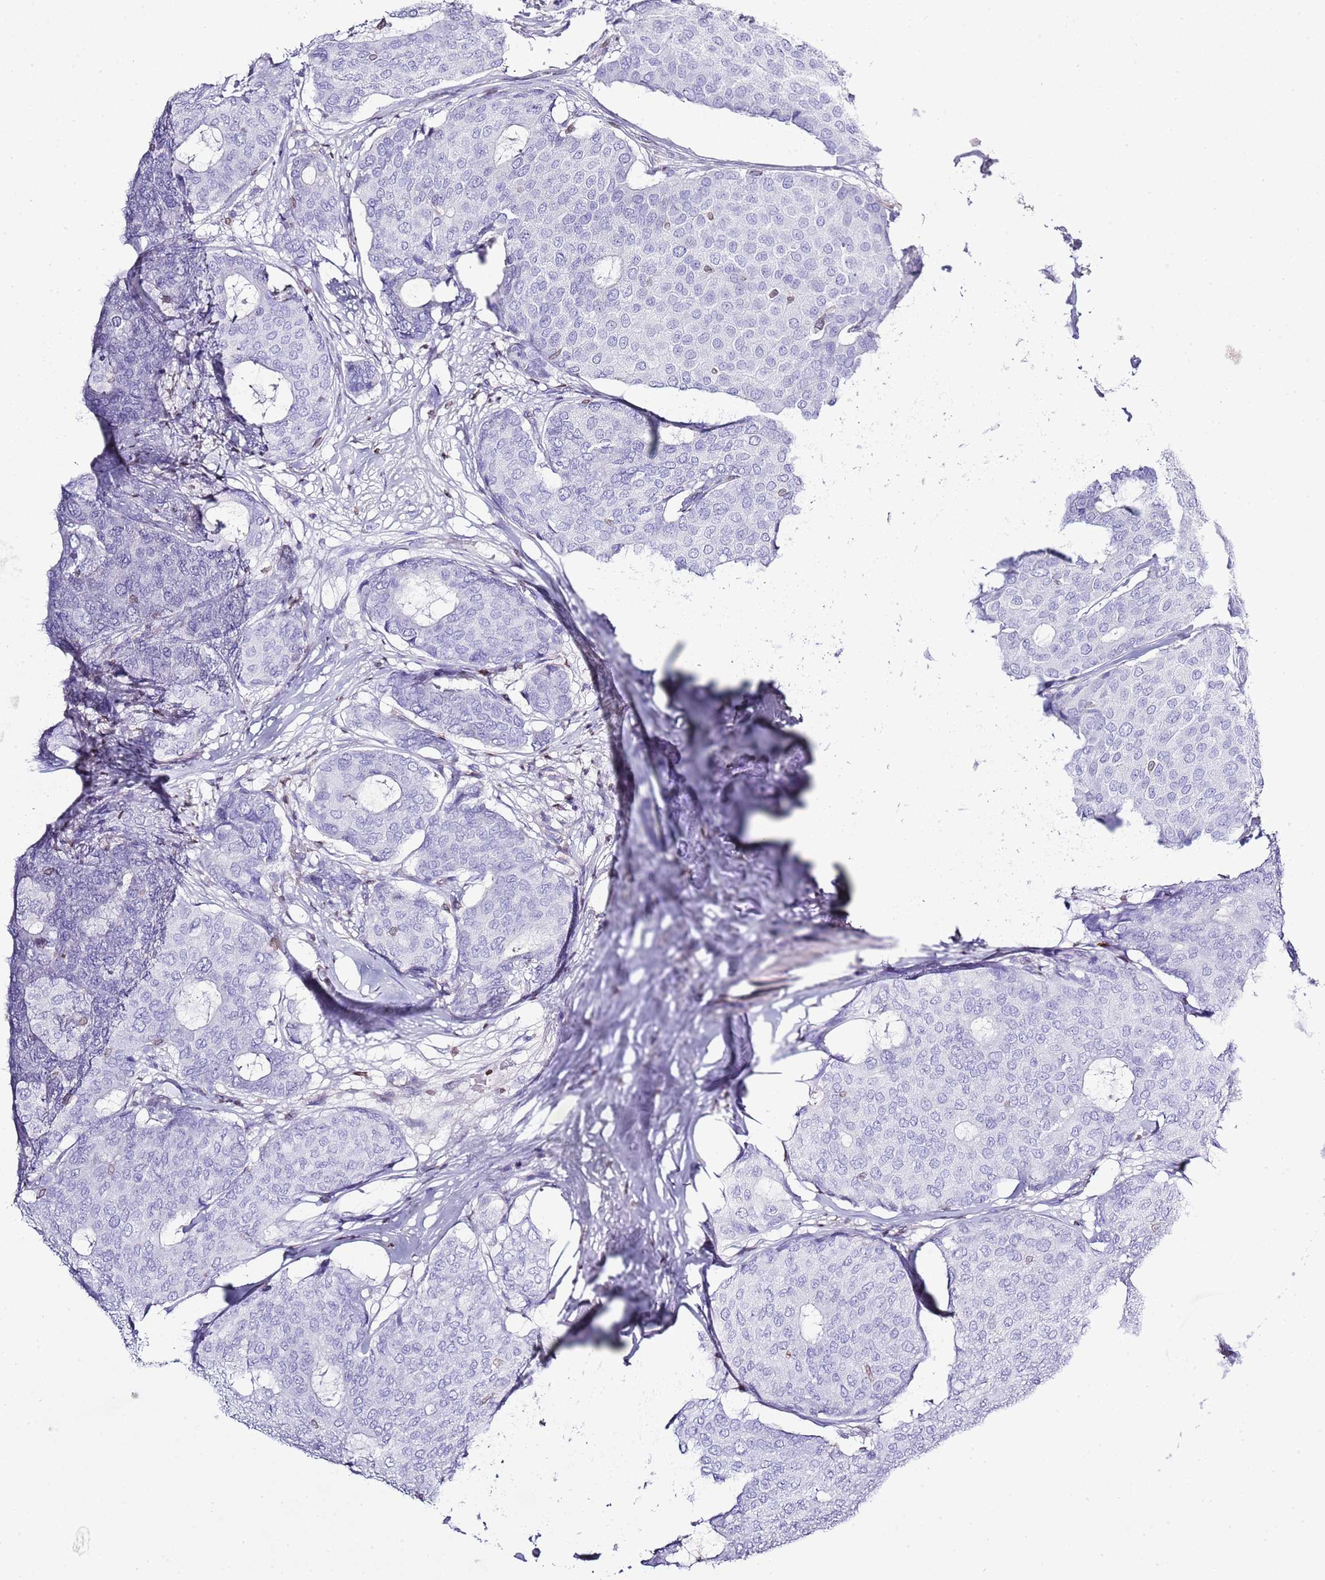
{"staining": {"intensity": "negative", "quantity": "none", "location": "none"}, "tissue": "breast cancer", "cell_type": "Tumor cells", "image_type": "cancer", "snomed": [{"axis": "morphology", "description": "Duct carcinoma"}, {"axis": "topography", "description": "Breast"}], "caption": "Immunohistochemistry of invasive ductal carcinoma (breast) exhibits no expression in tumor cells.", "gene": "LBR", "patient": {"sex": "female", "age": 75}}